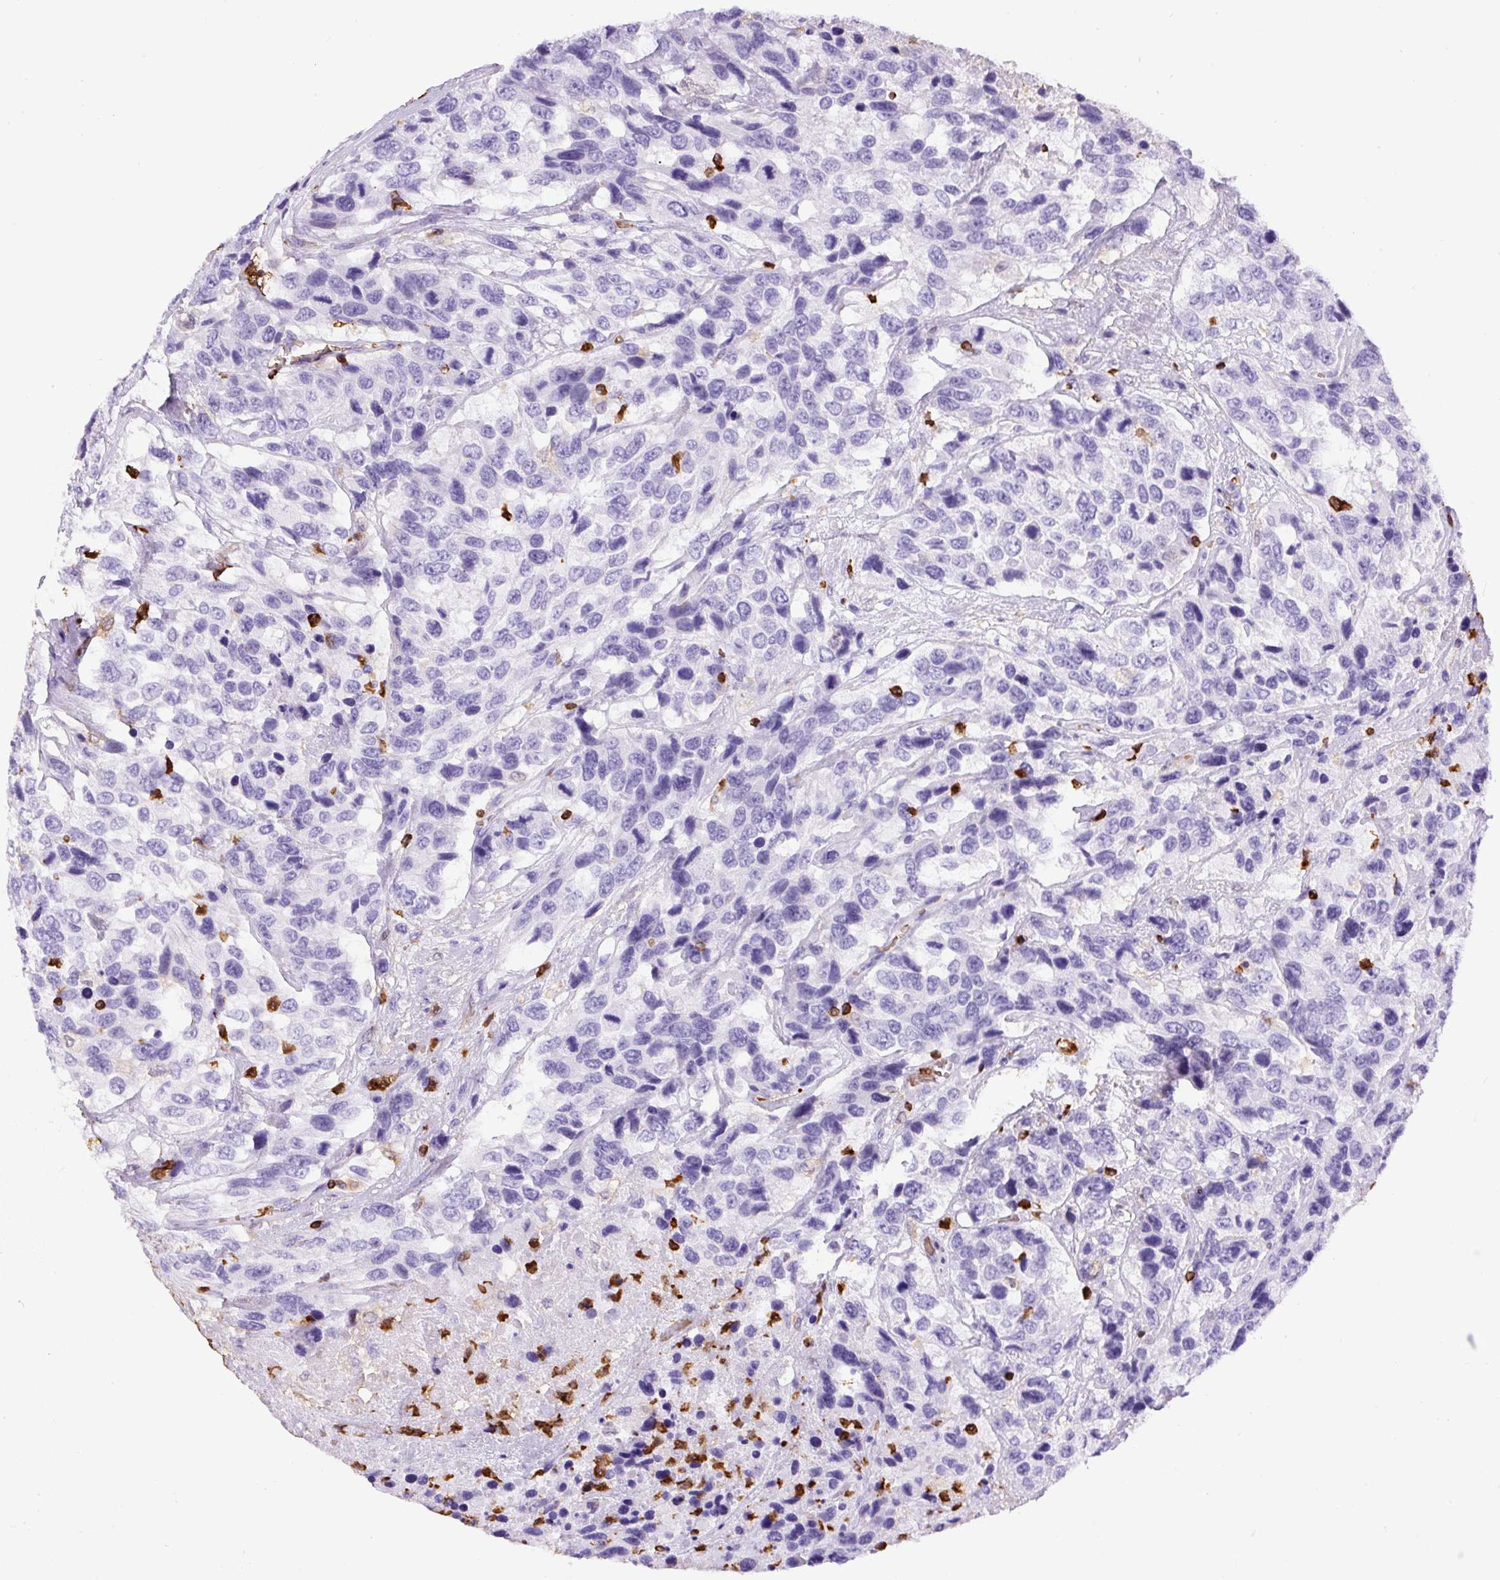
{"staining": {"intensity": "negative", "quantity": "none", "location": "none"}, "tissue": "urothelial cancer", "cell_type": "Tumor cells", "image_type": "cancer", "snomed": [{"axis": "morphology", "description": "Urothelial carcinoma, High grade"}, {"axis": "topography", "description": "Urinary bladder"}], "caption": "DAB (3,3'-diaminobenzidine) immunohistochemical staining of urothelial cancer shows no significant positivity in tumor cells.", "gene": "FAM228B", "patient": {"sex": "female", "age": 70}}